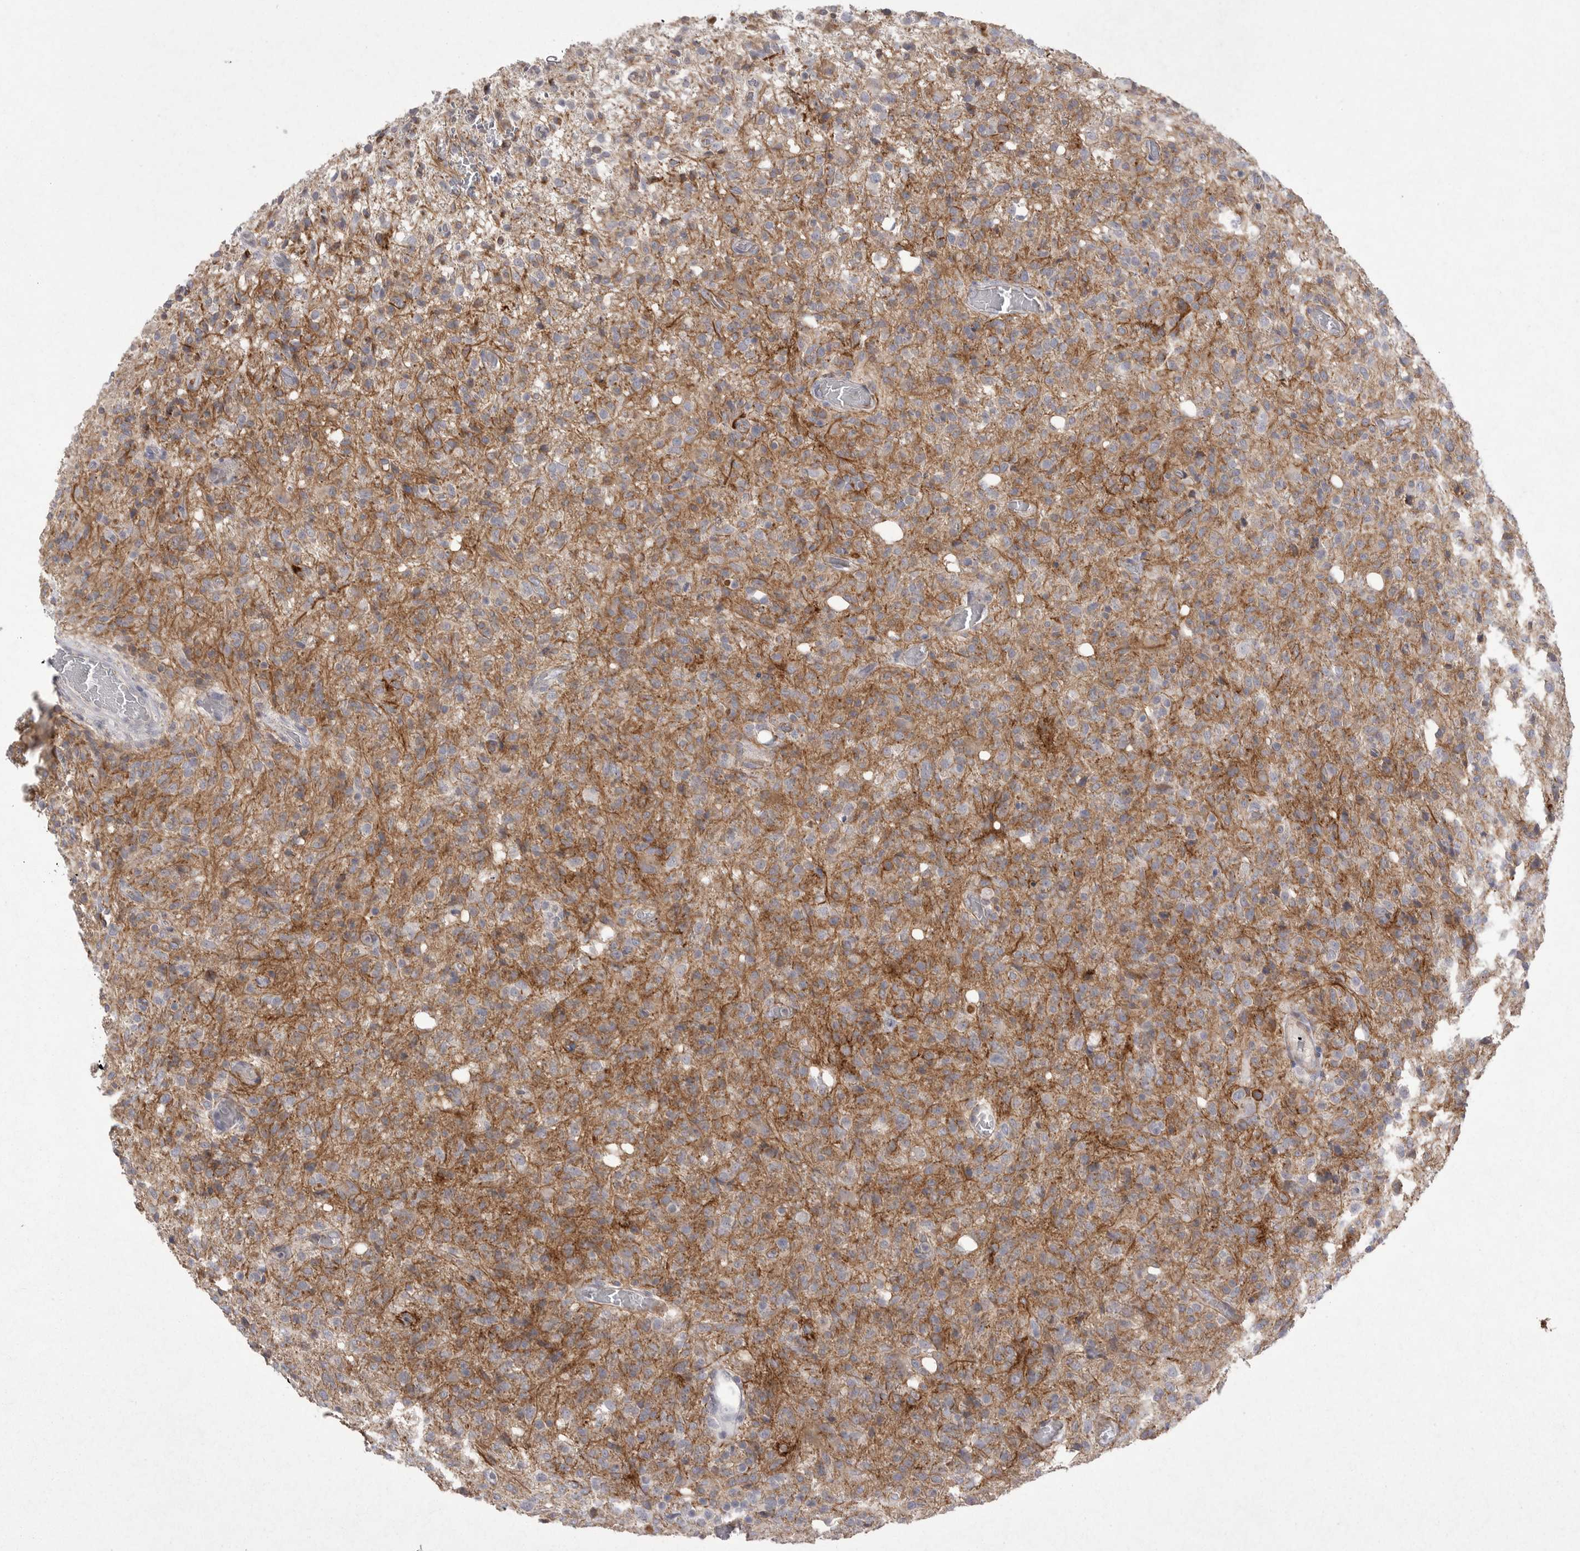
{"staining": {"intensity": "weak", "quantity": ">75%", "location": "cytoplasmic/membranous"}, "tissue": "glioma", "cell_type": "Tumor cells", "image_type": "cancer", "snomed": [{"axis": "morphology", "description": "Glioma, malignant, High grade"}, {"axis": "topography", "description": "Brain"}], "caption": "Immunohistochemical staining of malignant high-grade glioma demonstrates low levels of weak cytoplasmic/membranous protein staining in about >75% of tumor cells.", "gene": "VANGL2", "patient": {"sex": "female", "age": 57}}